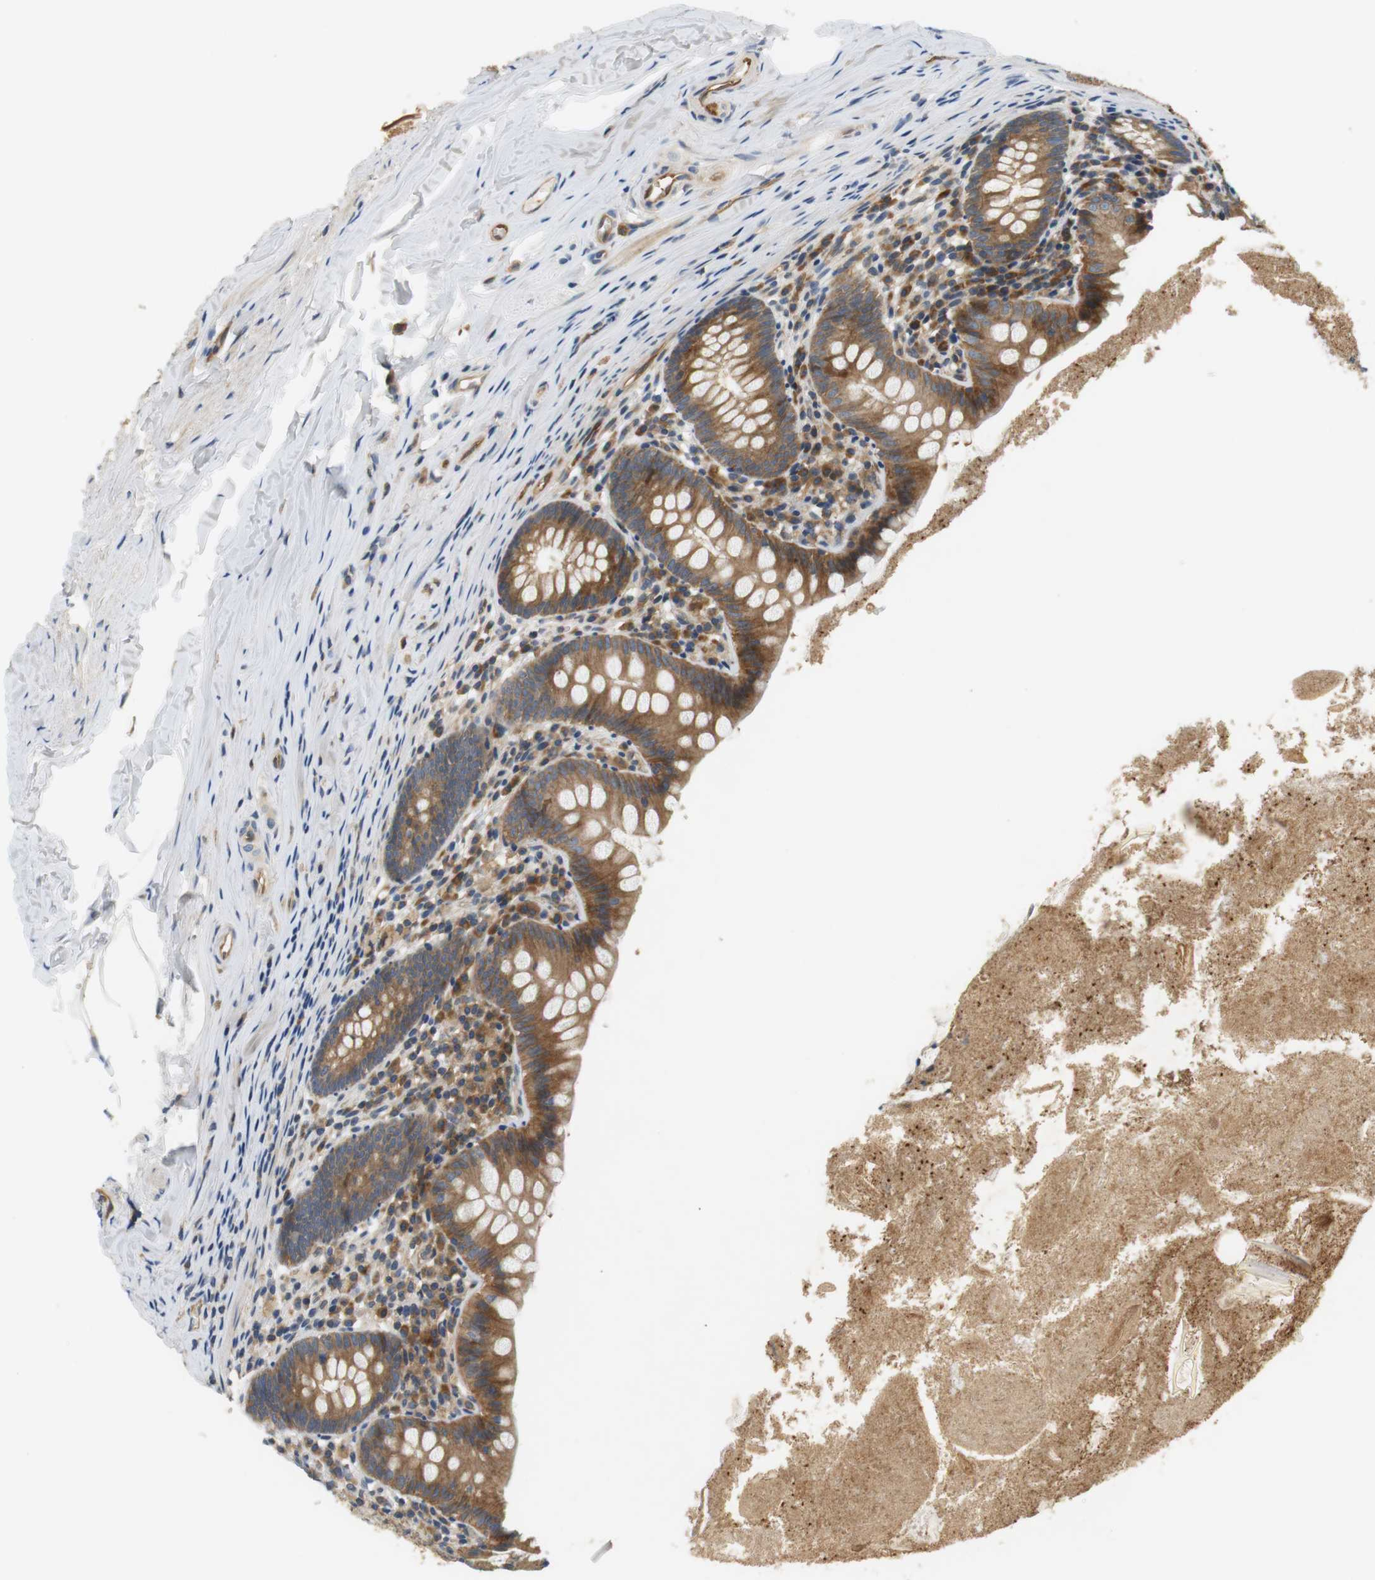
{"staining": {"intensity": "moderate", "quantity": ">75%", "location": "cytoplasmic/membranous"}, "tissue": "appendix", "cell_type": "Glandular cells", "image_type": "normal", "snomed": [{"axis": "morphology", "description": "Normal tissue, NOS"}, {"axis": "topography", "description": "Appendix"}], "caption": "There is medium levels of moderate cytoplasmic/membranous positivity in glandular cells of normal appendix, as demonstrated by immunohistochemical staining (brown color).", "gene": "SH3GLB1", "patient": {"sex": "male", "age": 52}}